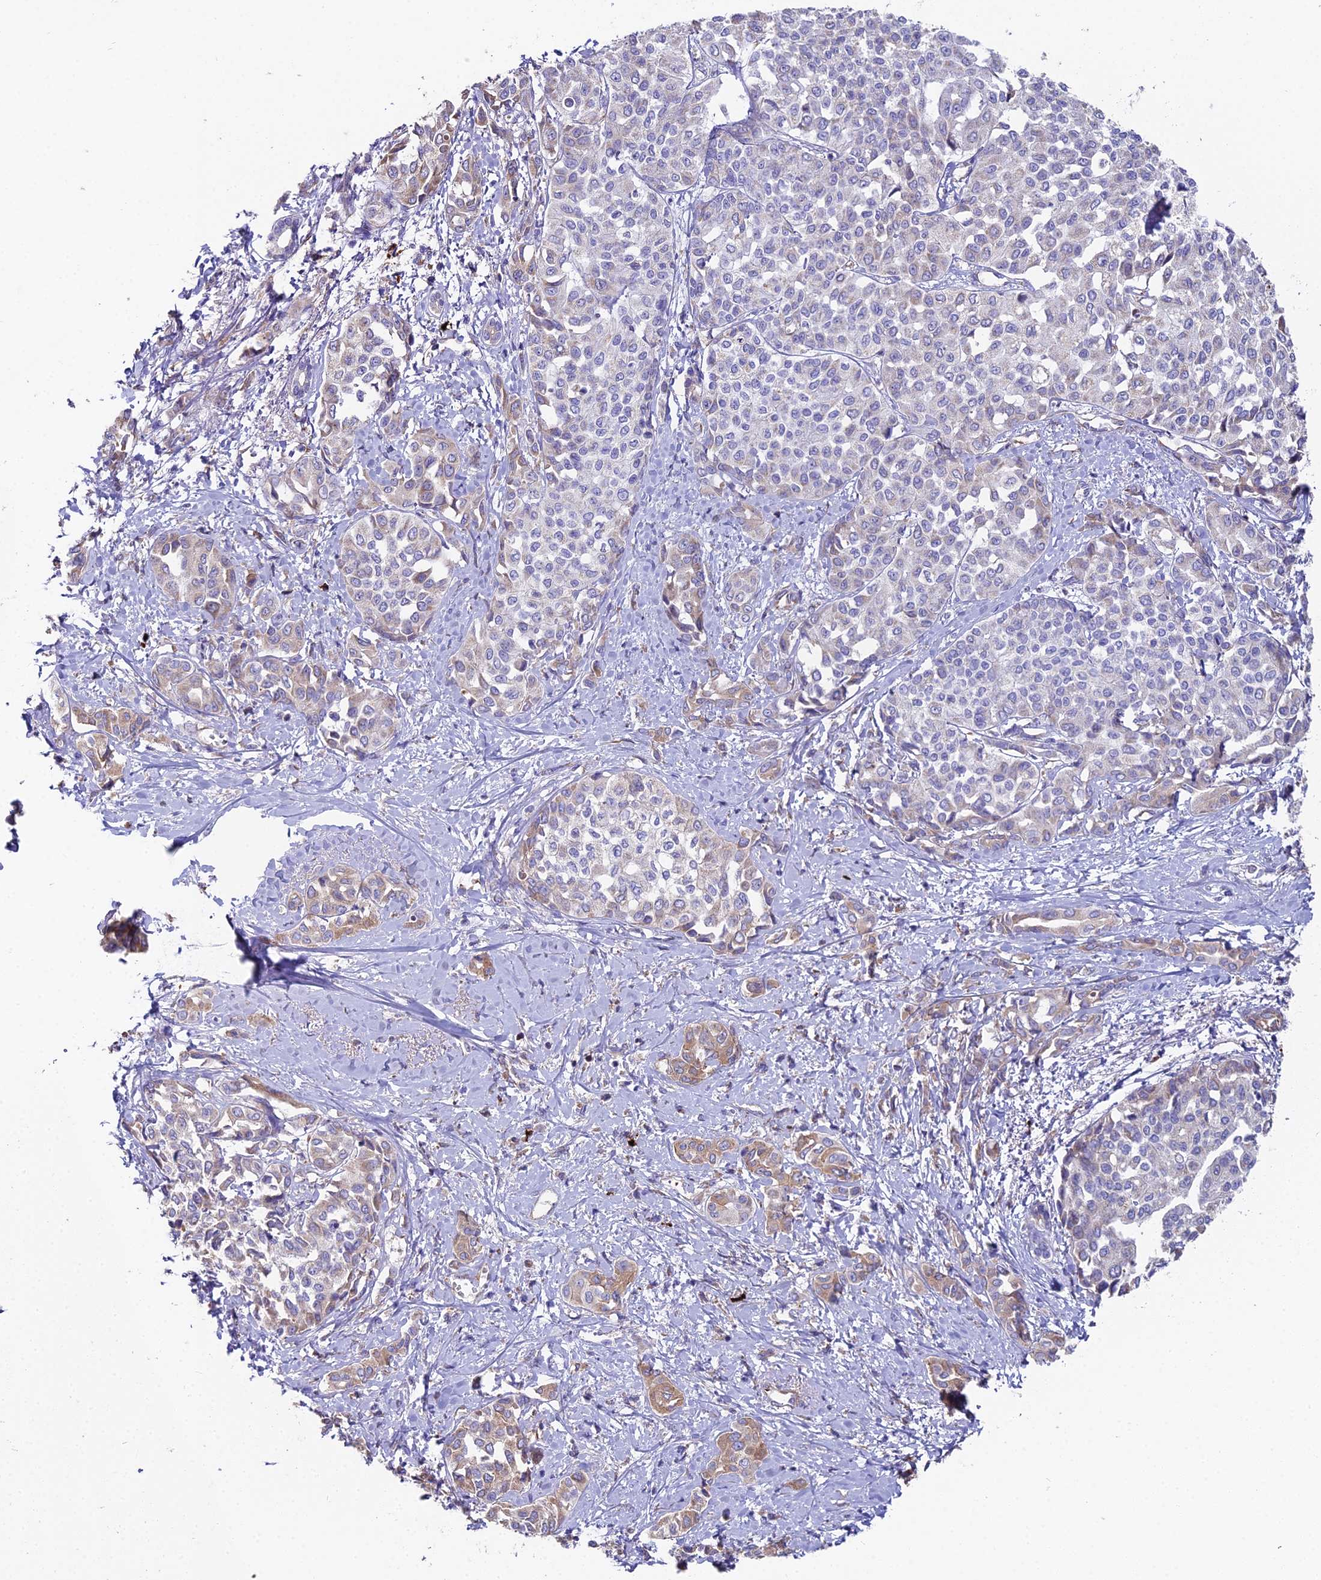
{"staining": {"intensity": "moderate", "quantity": "<25%", "location": "cytoplasmic/membranous"}, "tissue": "liver cancer", "cell_type": "Tumor cells", "image_type": "cancer", "snomed": [{"axis": "morphology", "description": "Cholangiocarcinoma"}, {"axis": "topography", "description": "Liver"}], "caption": "Immunohistochemical staining of human liver cholangiocarcinoma shows low levels of moderate cytoplasmic/membranous positivity in approximately <25% of tumor cells.", "gene": "BEX4", "patient": {"sex": "female", "age": 77}}